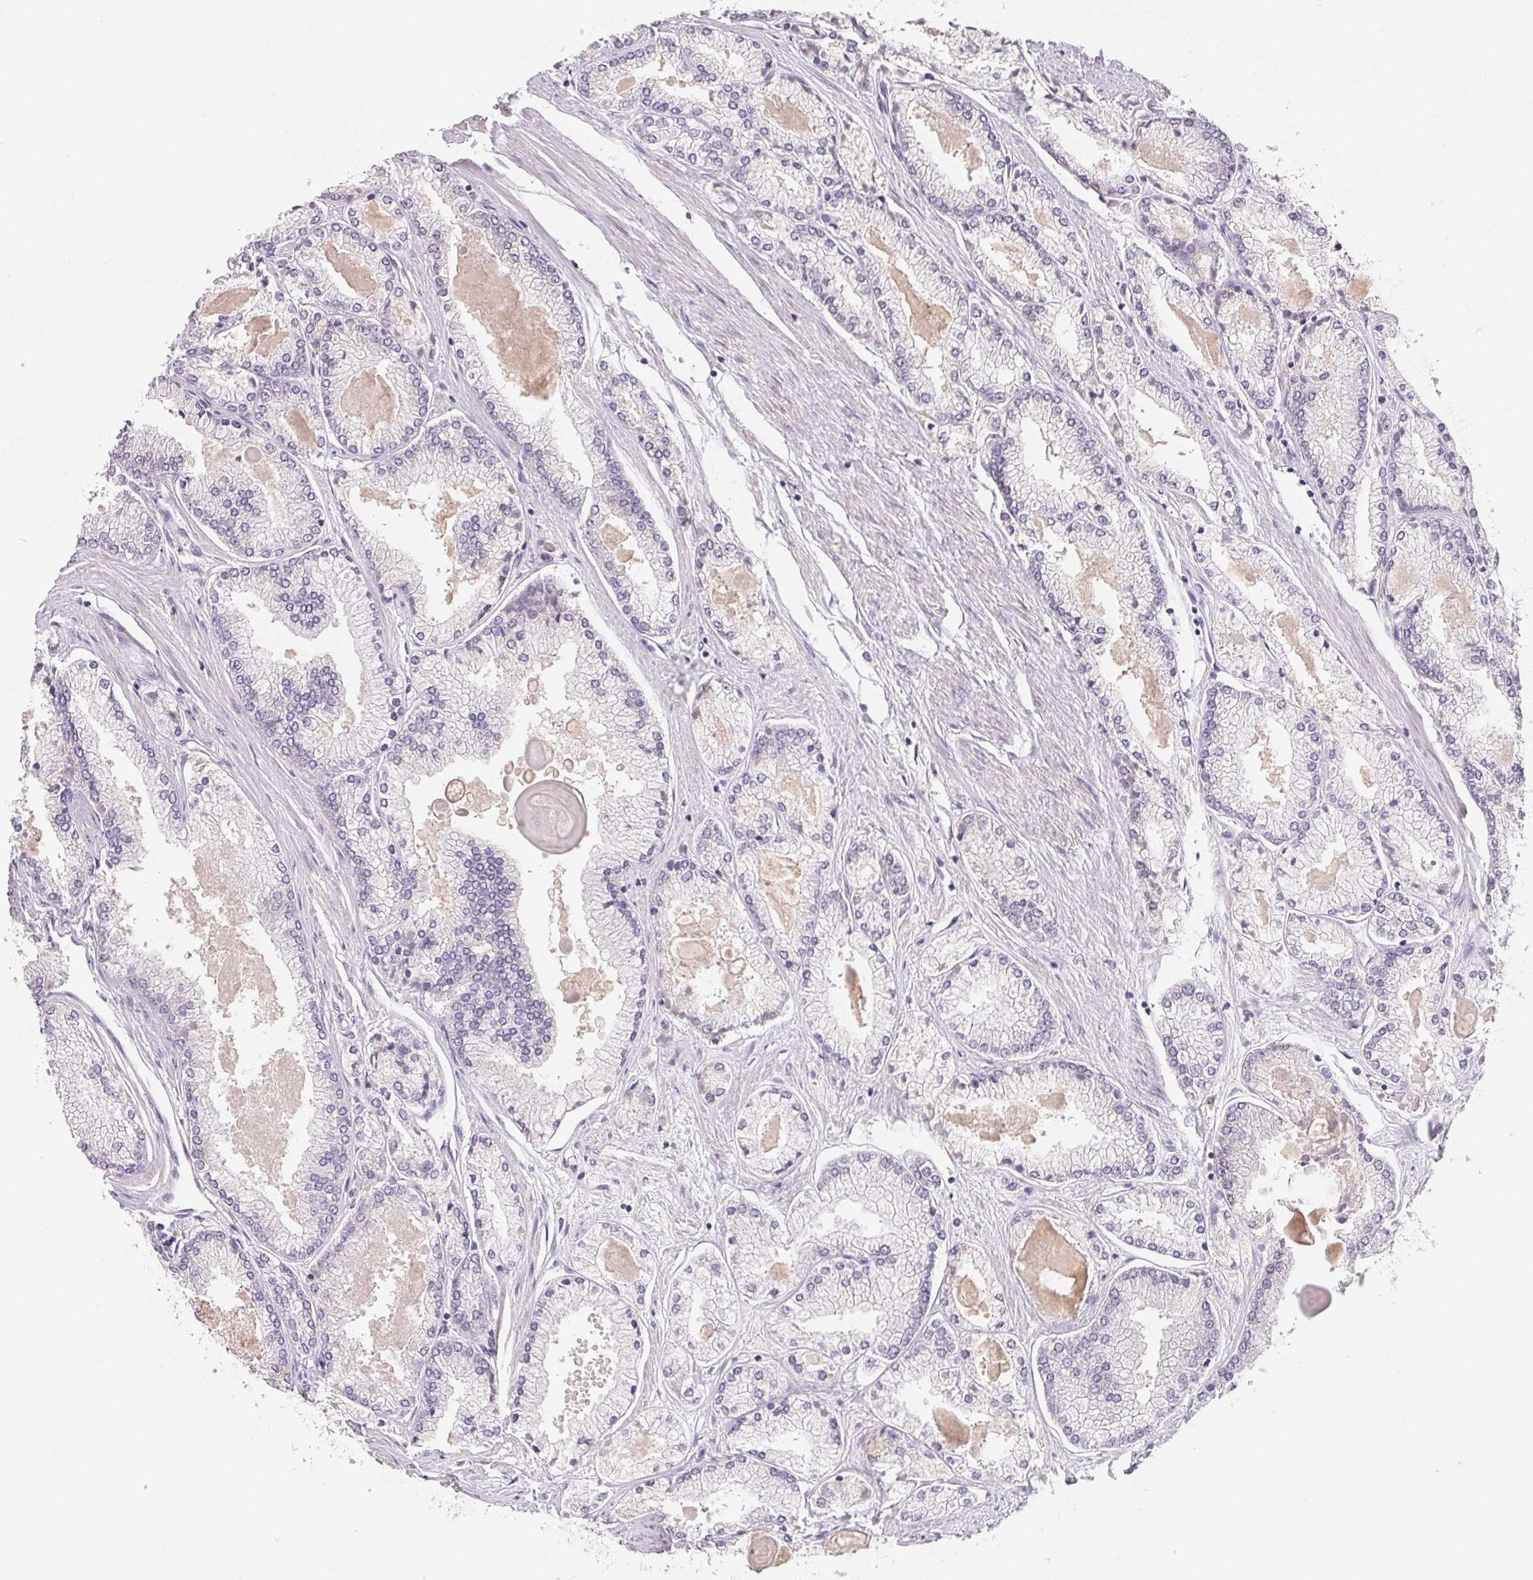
{"staining": {"intensity": "negative", "quantity": "none", "location": "none"}, "tissue": "prostate cancer", "cell_type": "Tumor cells", "image_type": "cancer", "snomed": [{"axis": "morphology", "description": "Adenocarcinoma, High grade"}, {"axis": "topography", "description": "Prostate"}], "caption": "Immunohistochemical staining of adenocarcinoma (high-grade) (prostate) demonstrates no significant positivity in tumor cells. (DAB immunohistochemistry, high magnification).", "gene": "KIFC1", "patient": {"sex": "male", "age": 68}}